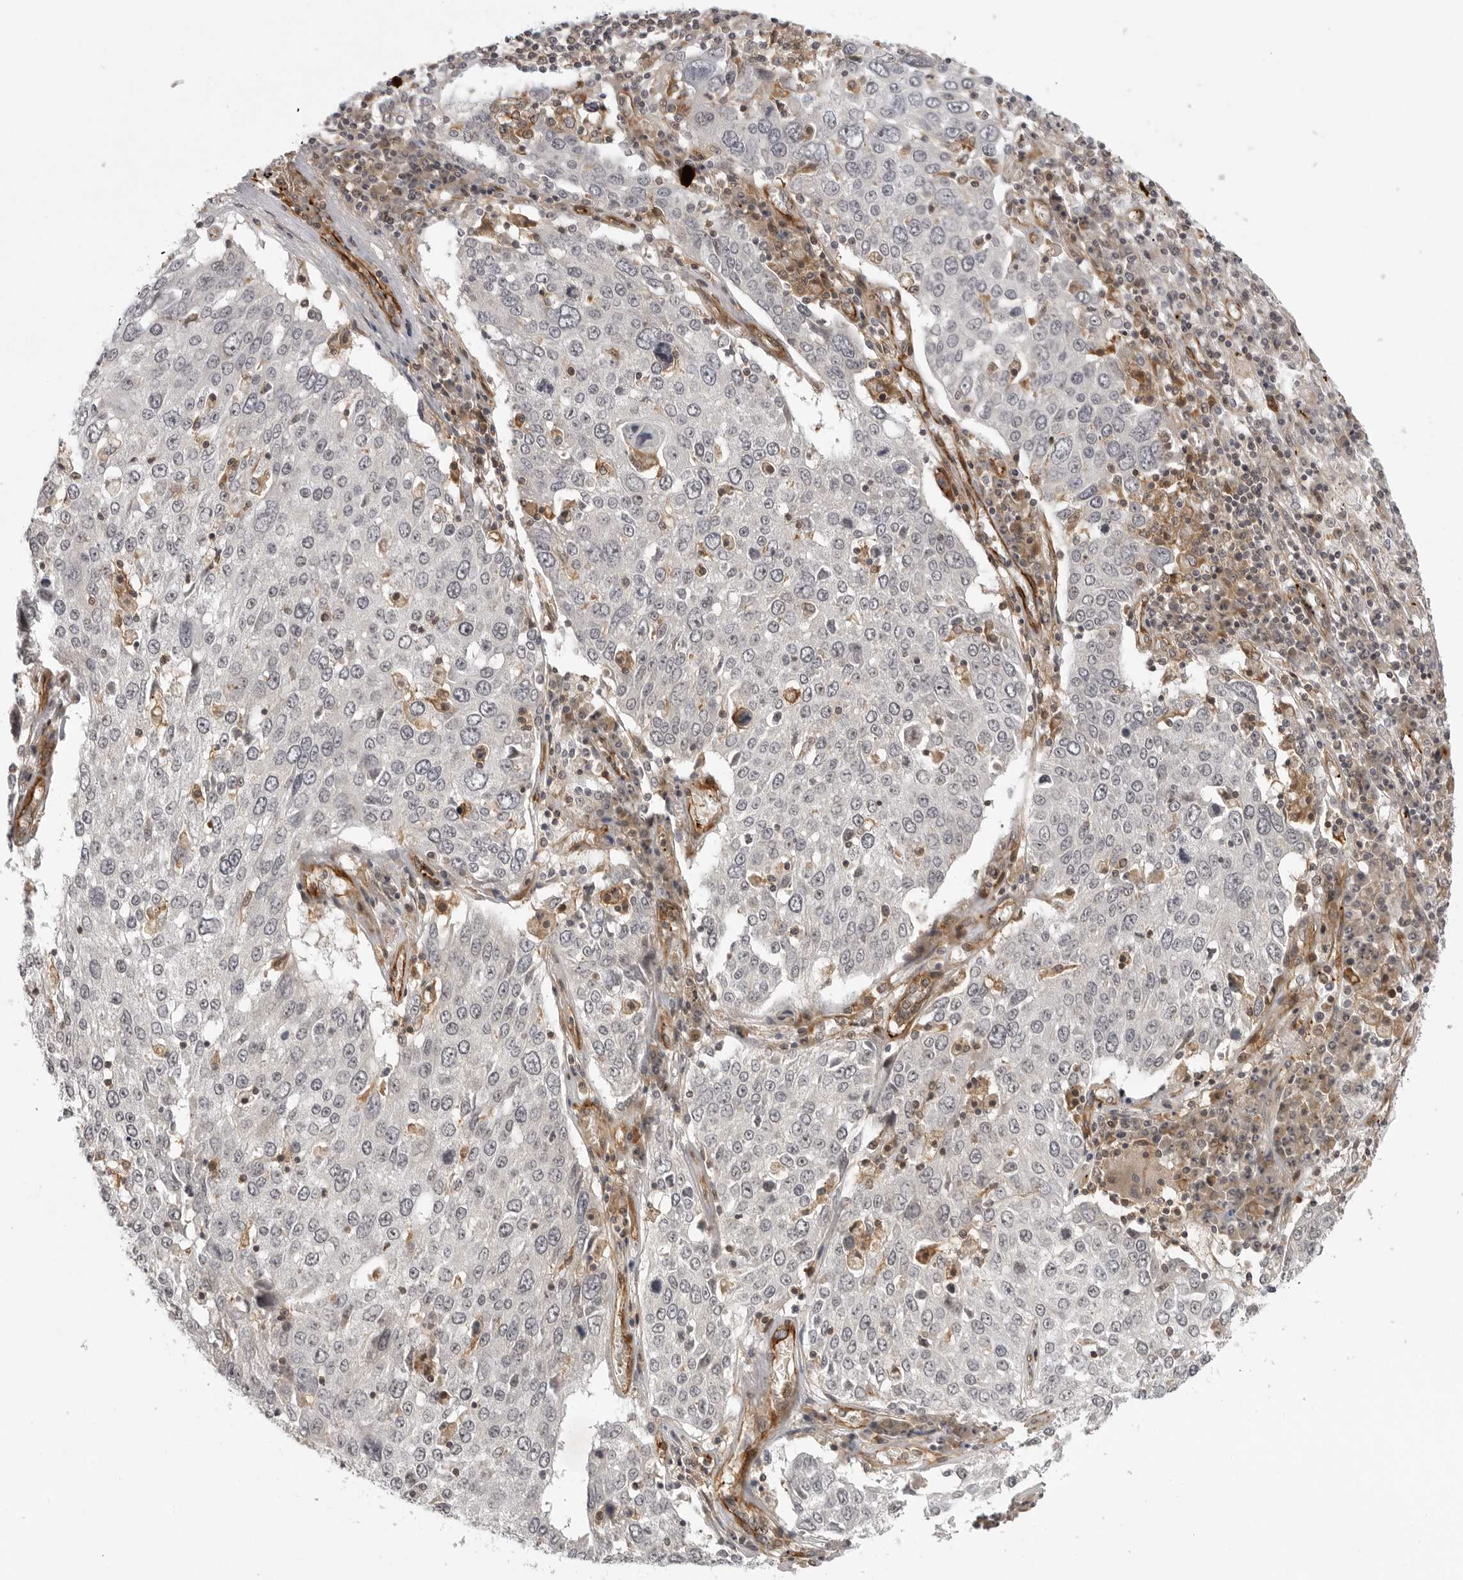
{"staining": {"intensity": "negative", "quantity": "none", "location": "none"}, "tissue": "lung cancer", "cell_type": "Tumor cells", "image_type": "cancer", "snomed": [{"axis": "morphology", "description": "Squamous cell carcinoma, NOS"}, {"axis": "topography", "description": "Lung"}], "caption": "Immunohistochemistry micrograph of lung cancer (squamous cell carcinoma) stained for a protein (brown), which exhibits no expression in tumor cells.", "gene": "TUT4", "patient": {"sex": "male", "age": 65}}